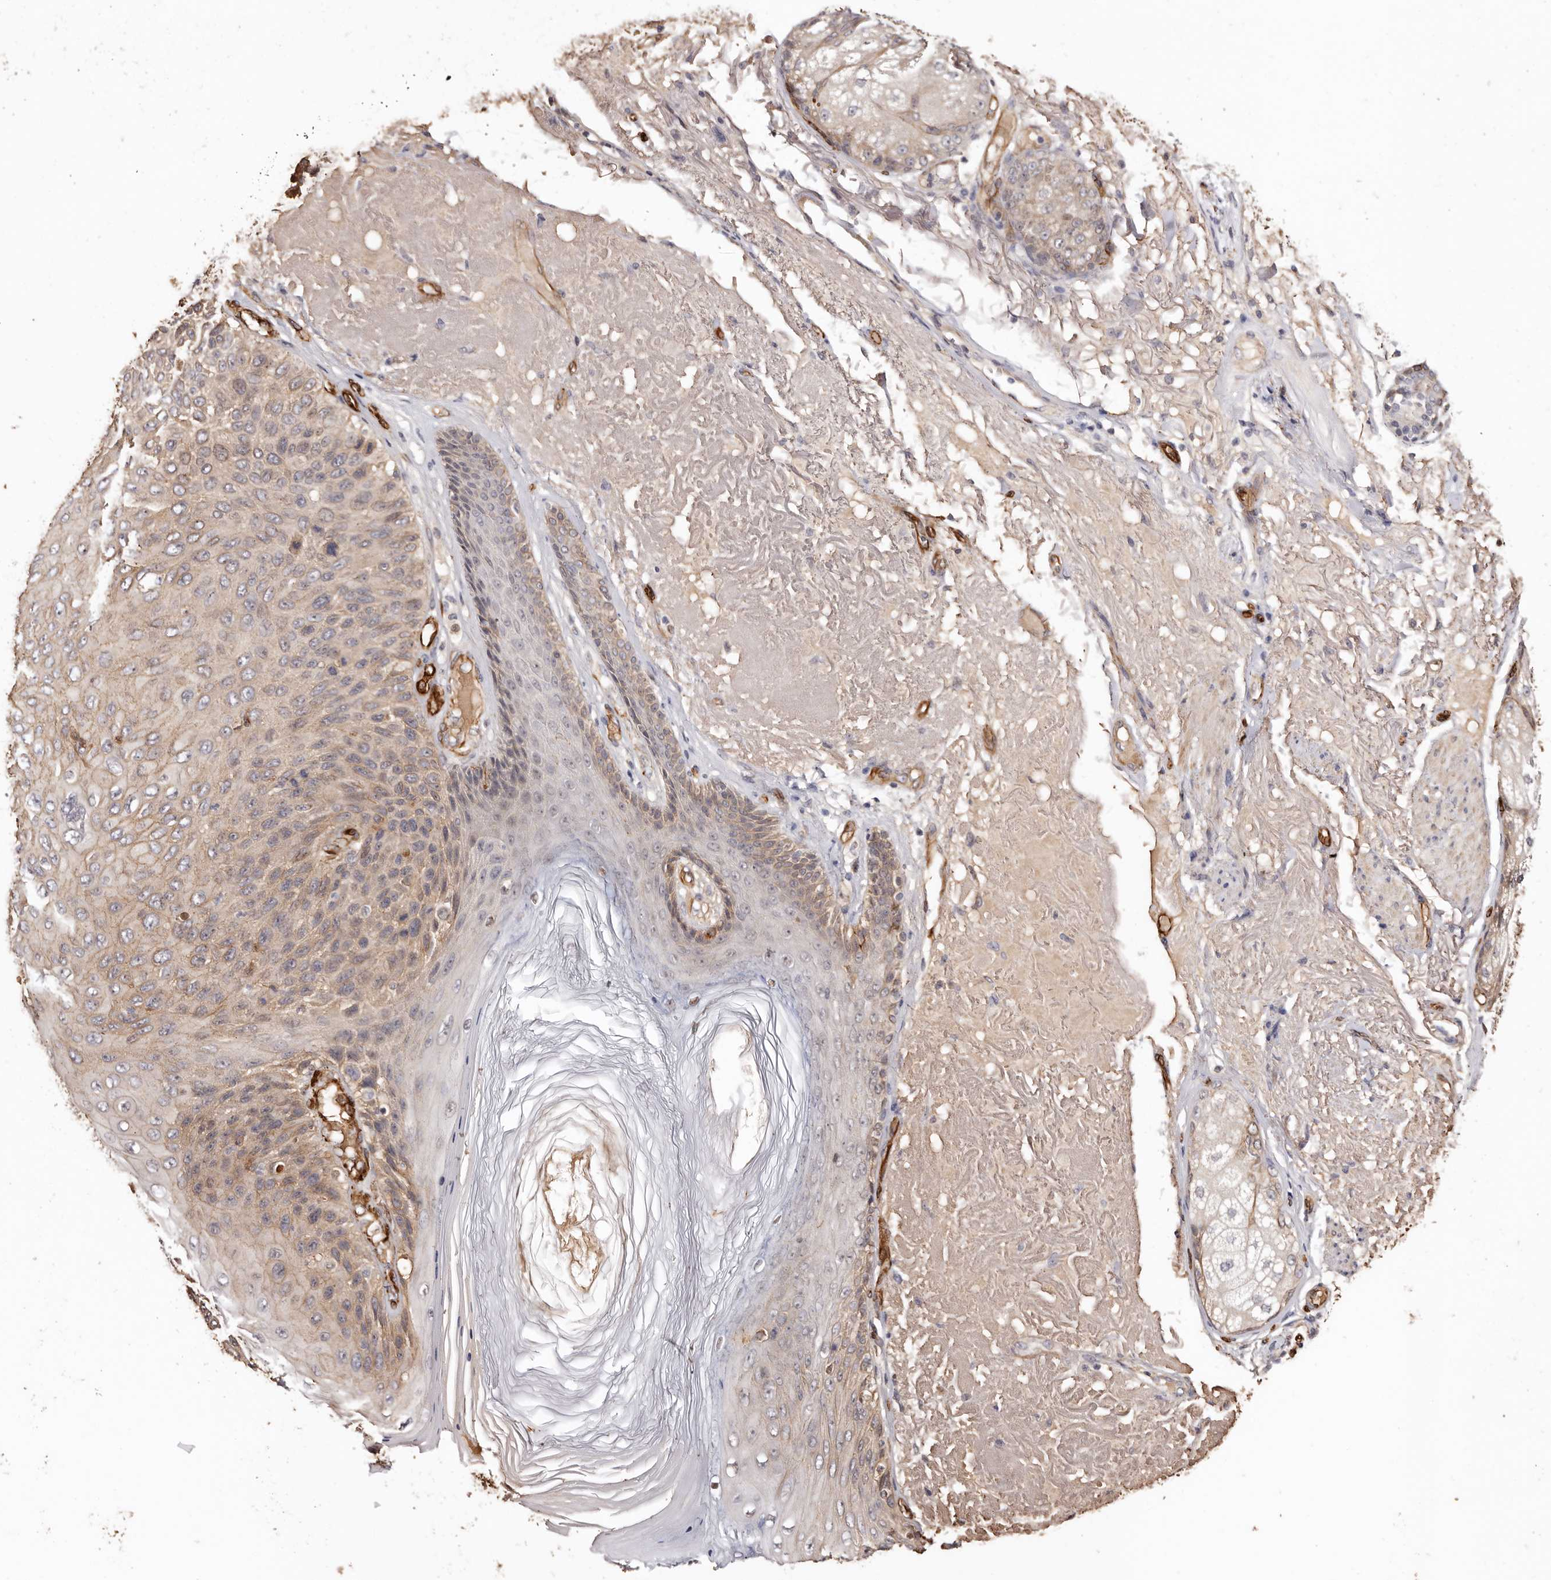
{"staining": {"intensity": "weak", "quantity": ">75%", "location": "cytoplasmic/membranous,nuclear"}, "tissue": "skin cancer", "cell_type": "Tumor cells", "image_type": "cancer", "snomed": [{"axis": "morphology", "description": "Squamous cell carcinoma, NOS"}, {"axis": "topography", "description": "Skin"}], "caption": "The micrograph displays staining of skin cancer (squamous cell carcinoma), revealing weak cytoplasmic/membranous and nuclear protein positivity (brown color) within tumor cells. The protein of interest is shown in brown color, while the nuclei are stained blue.", "gene": "ZNF557", "patient": {"sex": "female", "age": 88}}